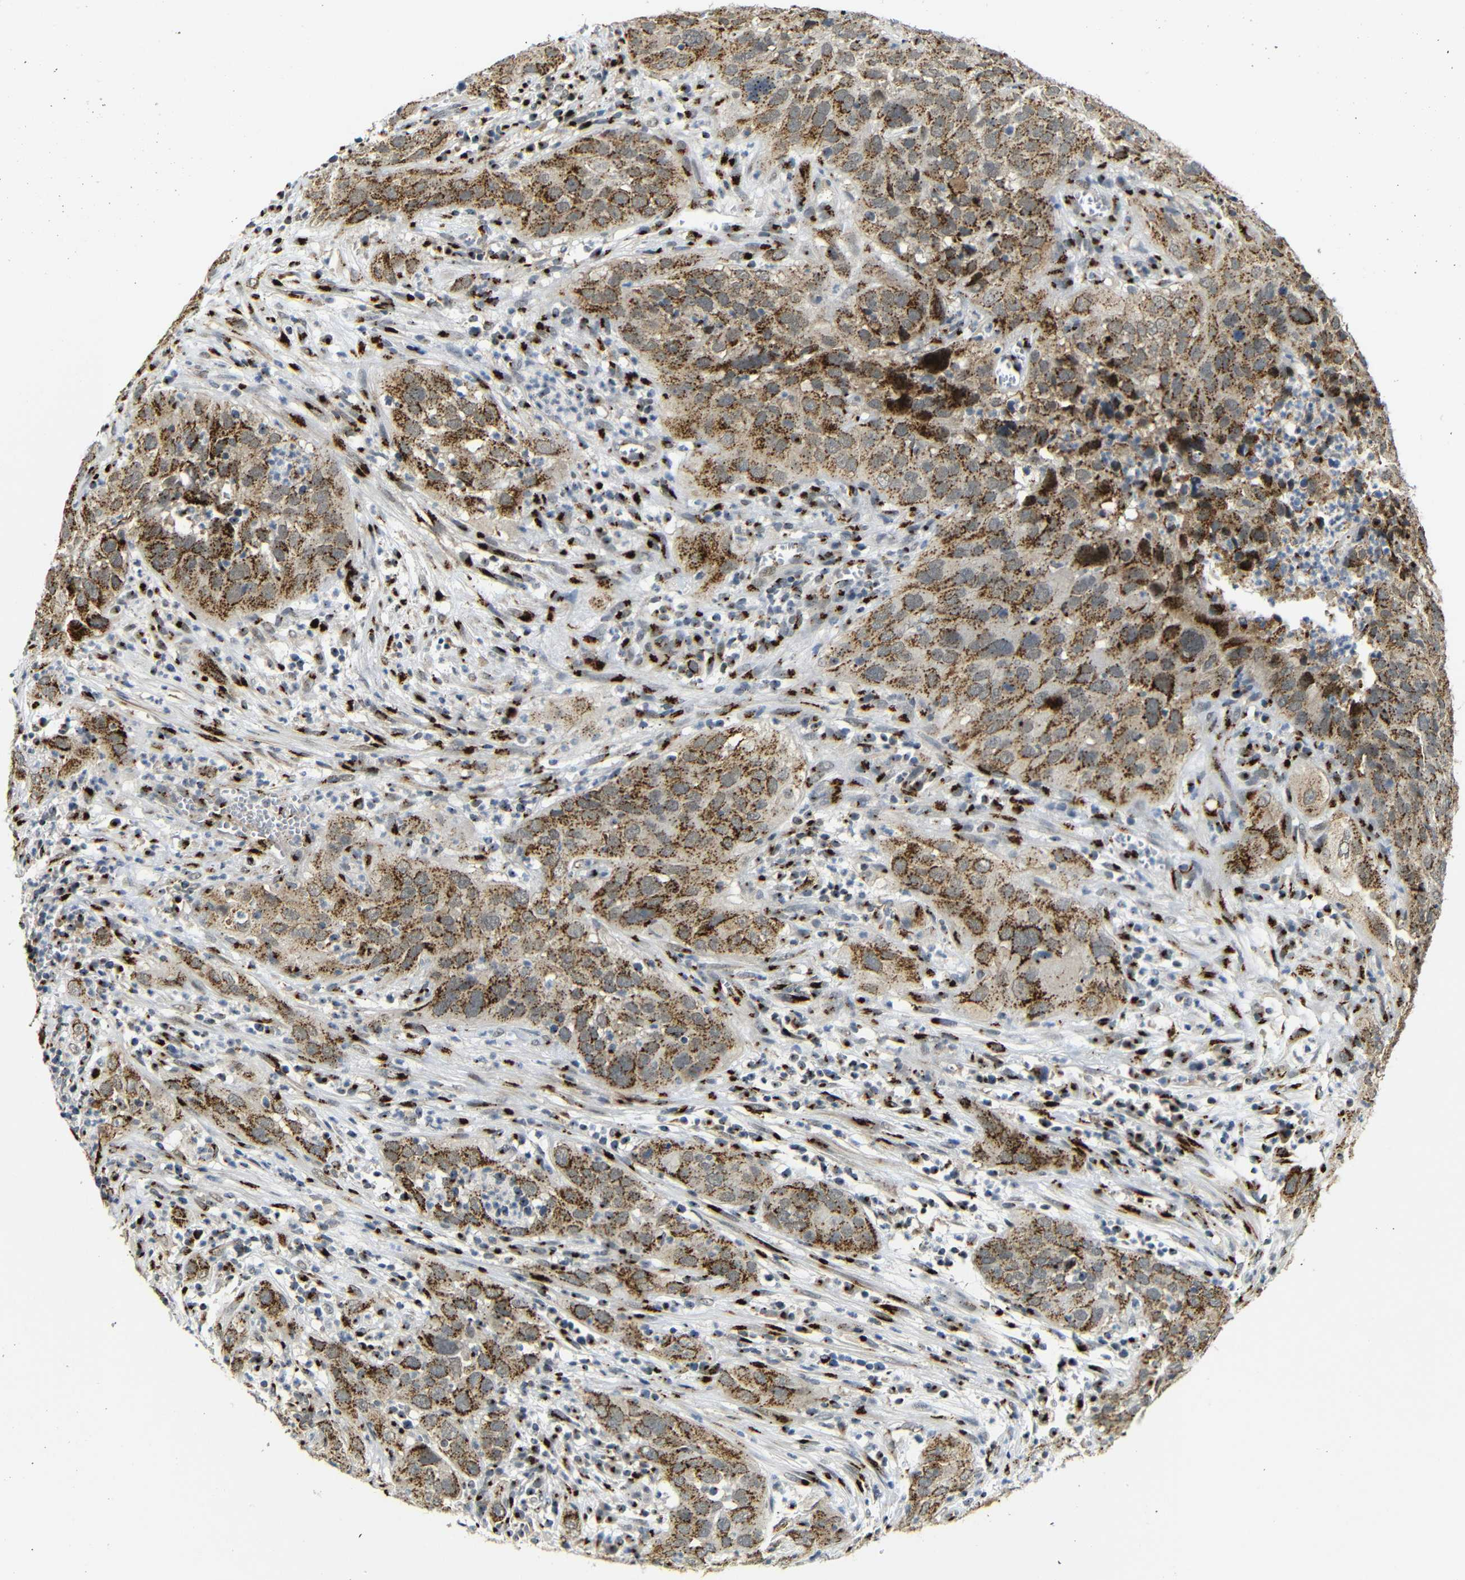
{"staining": {"intensity": "moderate", "quantity": ">75%", "location": "cytoplasmic/membranous"}, "tissue": "cervical cancer", "cell_type": "Tumor cells", "image_type": "cancer", "snomed": [{"axis": "morphology", "description": "Squamous cell carcinoma, NOS"}, {"axis": "topography", "description": "Cervix"}], "caption": "This histopathology image displays immunohistochemistry (IHC) staining of squamous cell carcinoma (cervical), with medium moderate cytoplasmic/membranous expression in about >75% of tumor cells.", "gene": "TGOLN2", "patient": {"sex": "female", "age": 32}}